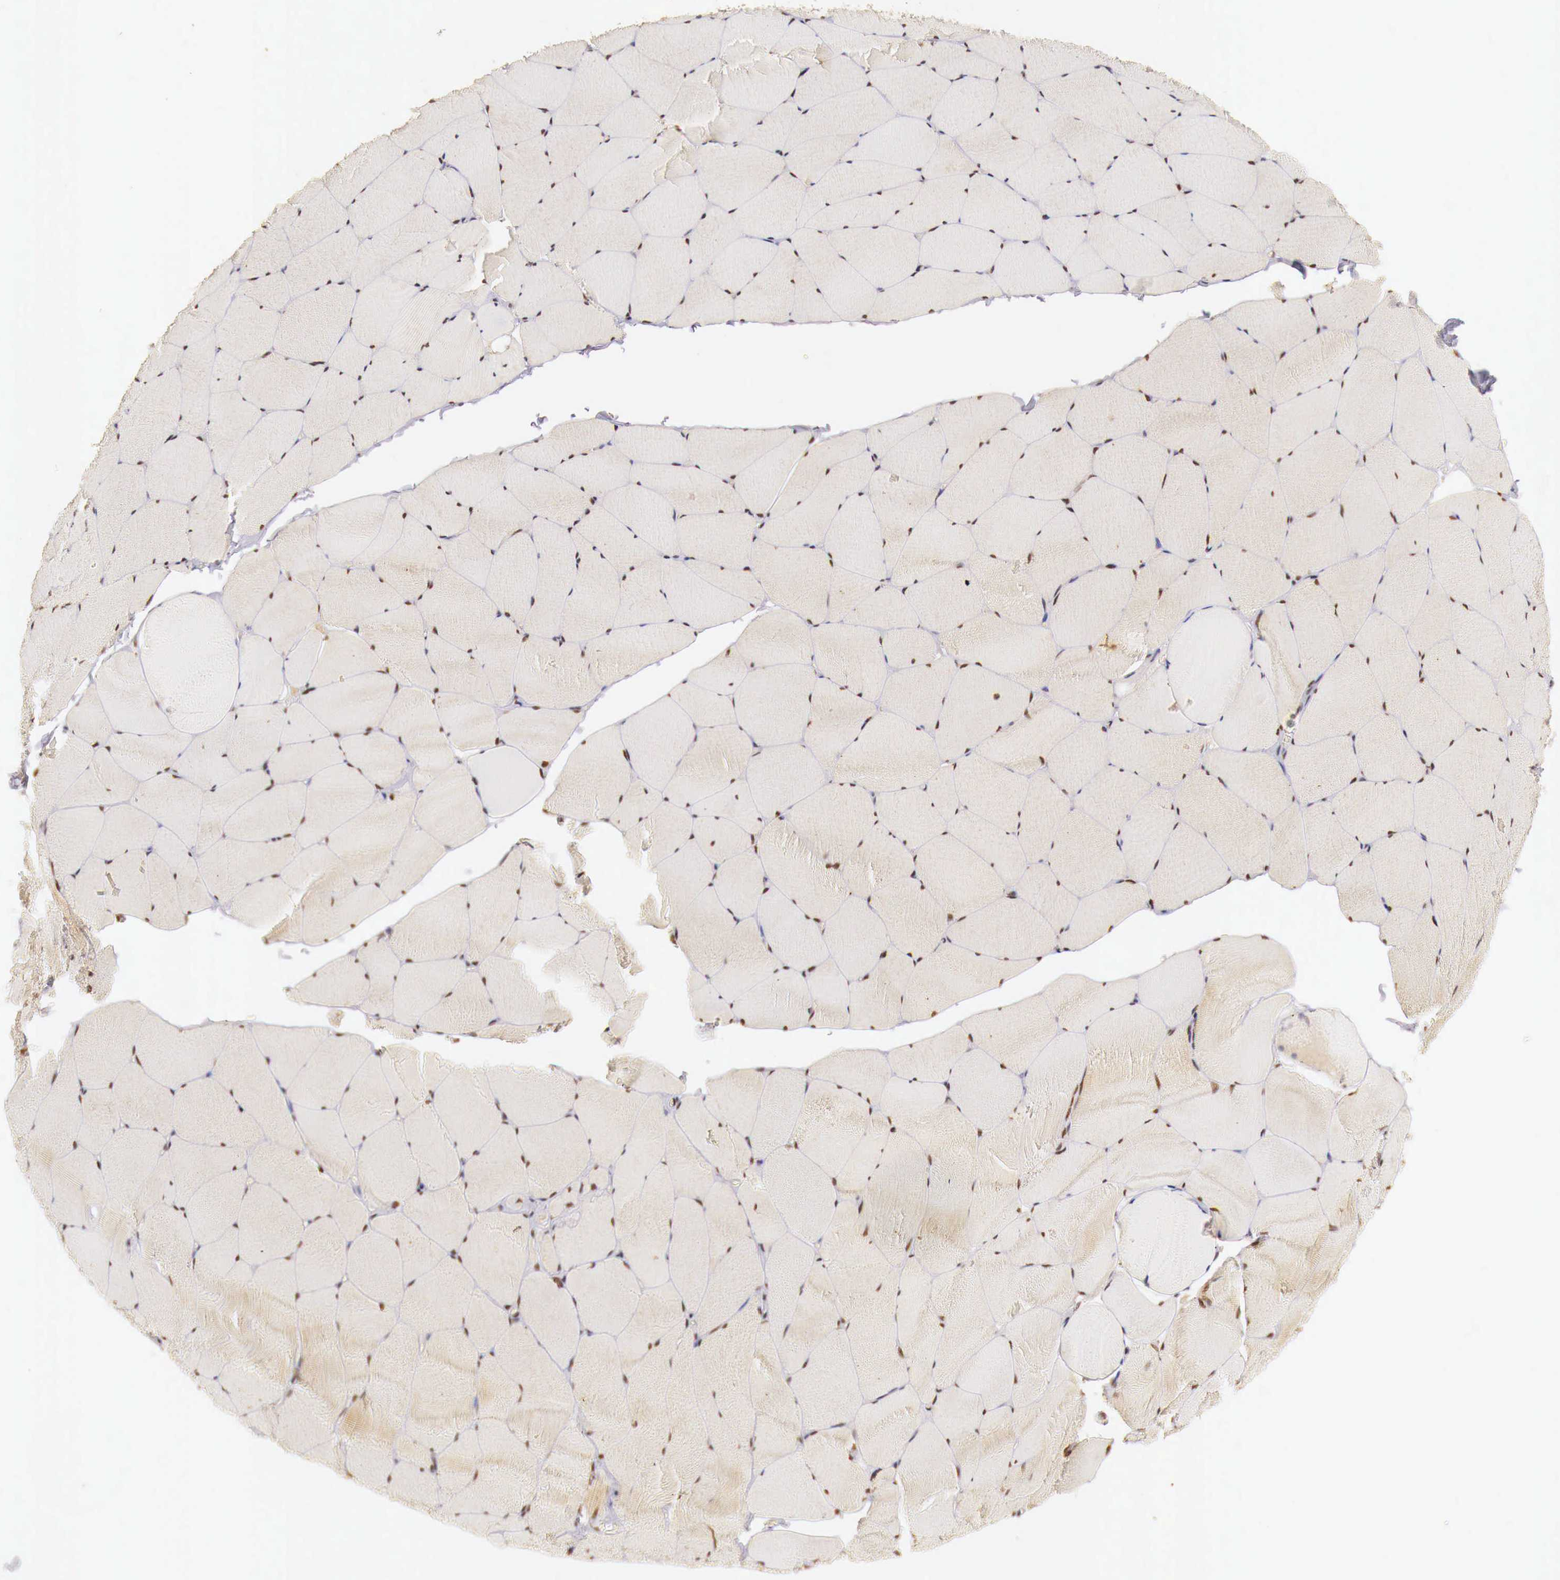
{"staining": {"intensity": "moderate", "quantity": ">75%", "location": "nuclear"}, "tissue": "skeletal muscle", "cell_type": "Myocytes", "image_type": "normal", "snomed": [{"axis": "morphology", "description": "Normal tissue, NOS"}, {"axis": "topography", "description": "Skeletal muscle"}, {"axis": "topography", "description": "Salivary gland"}], "caption": "The micrograph reveals a brown stain indicating the presence of a protein in the nuclear of myocytes in skeletal muscle. The protein is shown in brown color, while the nuclei are stained blue.", "gene": "GPKOW", "patient": {"sex": "male", "age": 62}}